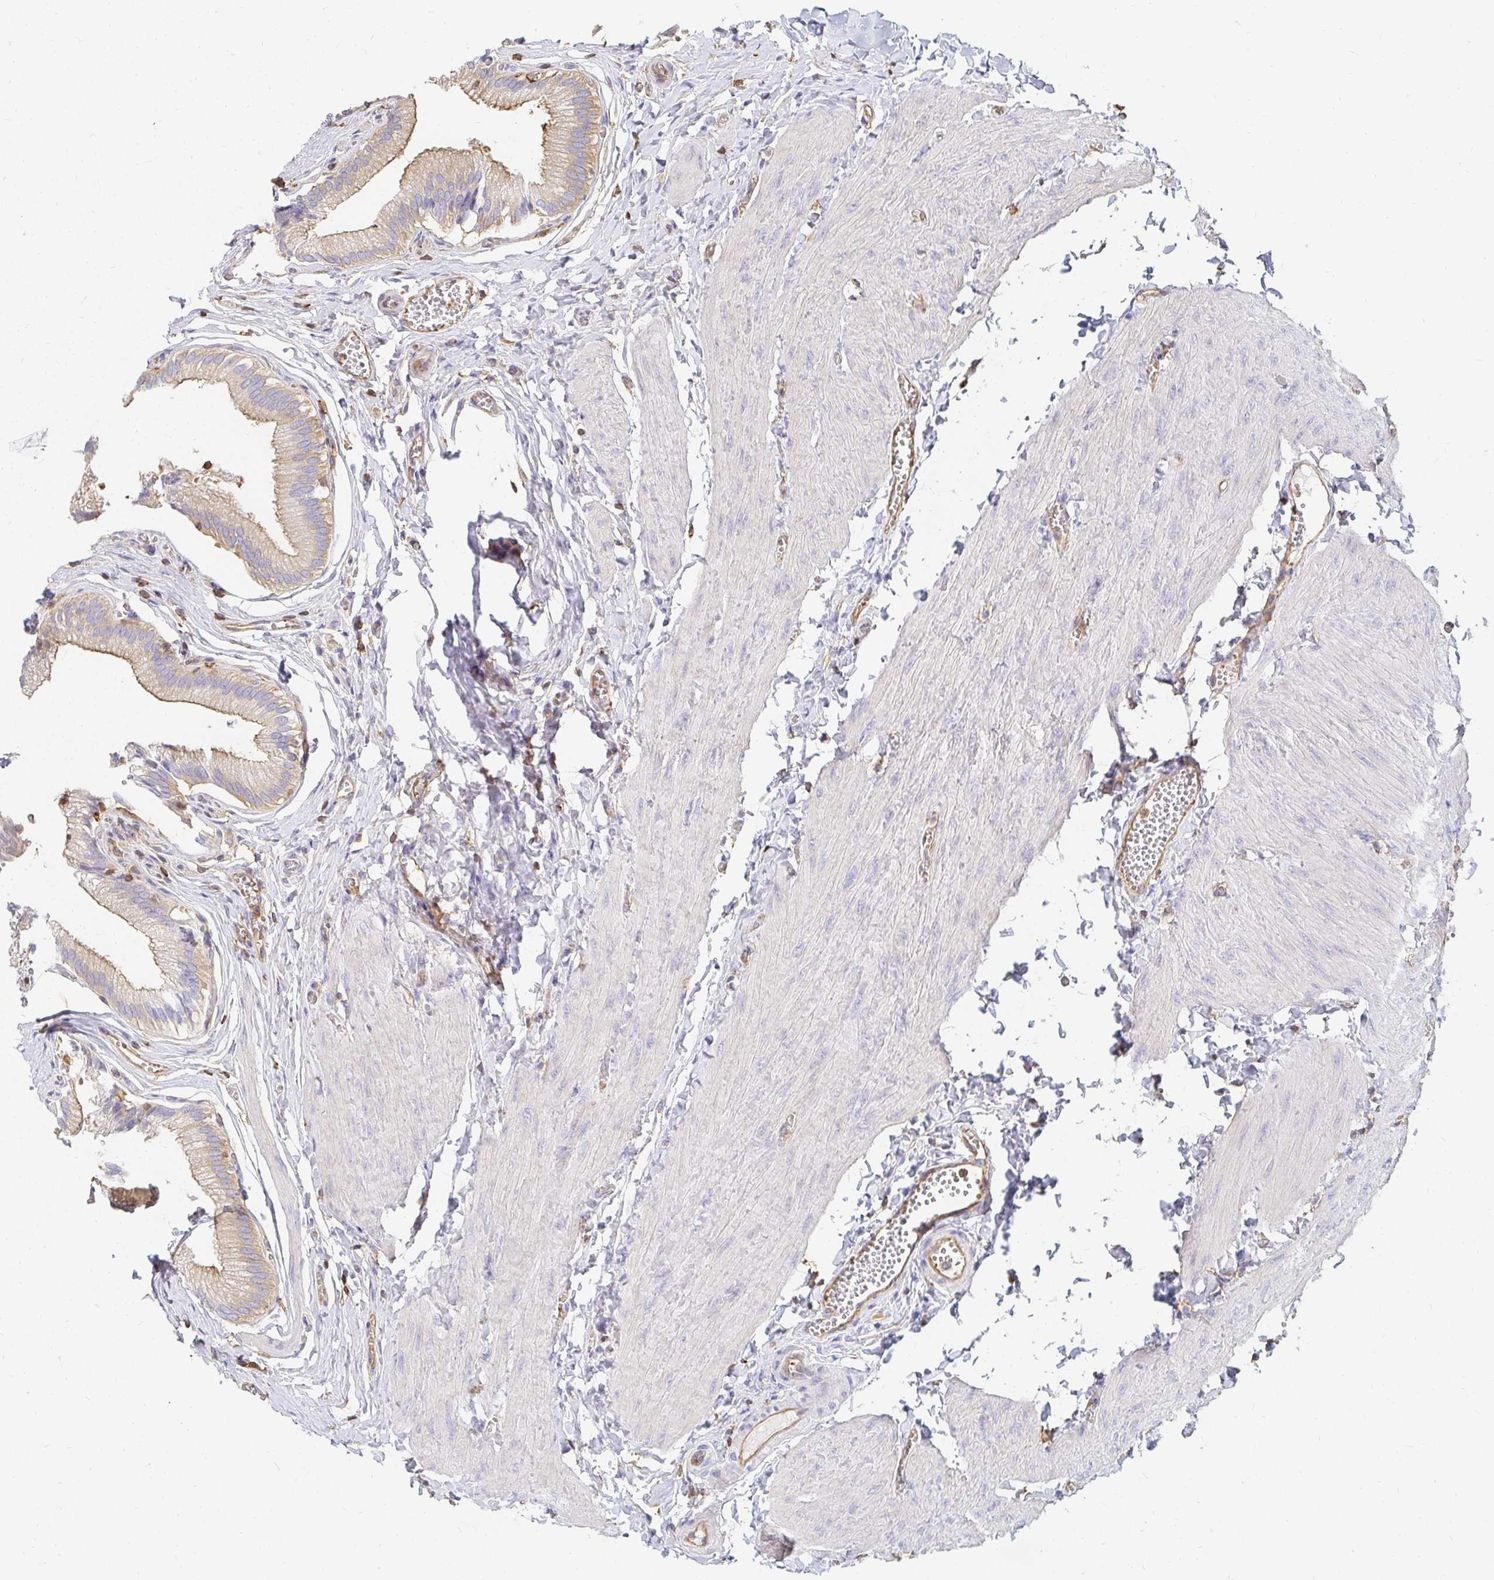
{"staining": {"intensity": "moderate", "quantity": ">75%", "location": "cytoplasmic/membranous"}, "tissue": "gallbladder", "cell_type": "Glandular cells", "image_type": "normal", "snomed": [{"axis": "morphology", "description": "Normal tissue, NOS"}, {"axis": "topography", "description": "Gallbladder"}, {"axis": "topography", "description": "Peripheral nerve tissue"}], "caption": "DAB (3,3'-diaminobenzidine) immunohistochemical staining of normal gallbladder shows moderate cytoplasmic/membranous protein staining in about >75% of glandular cells. Ihc stains the protein of interest in brown and the nuclei are stained blue.", "gene": "TSPAN19", "patient": {"sex": "male", "age": 17}}